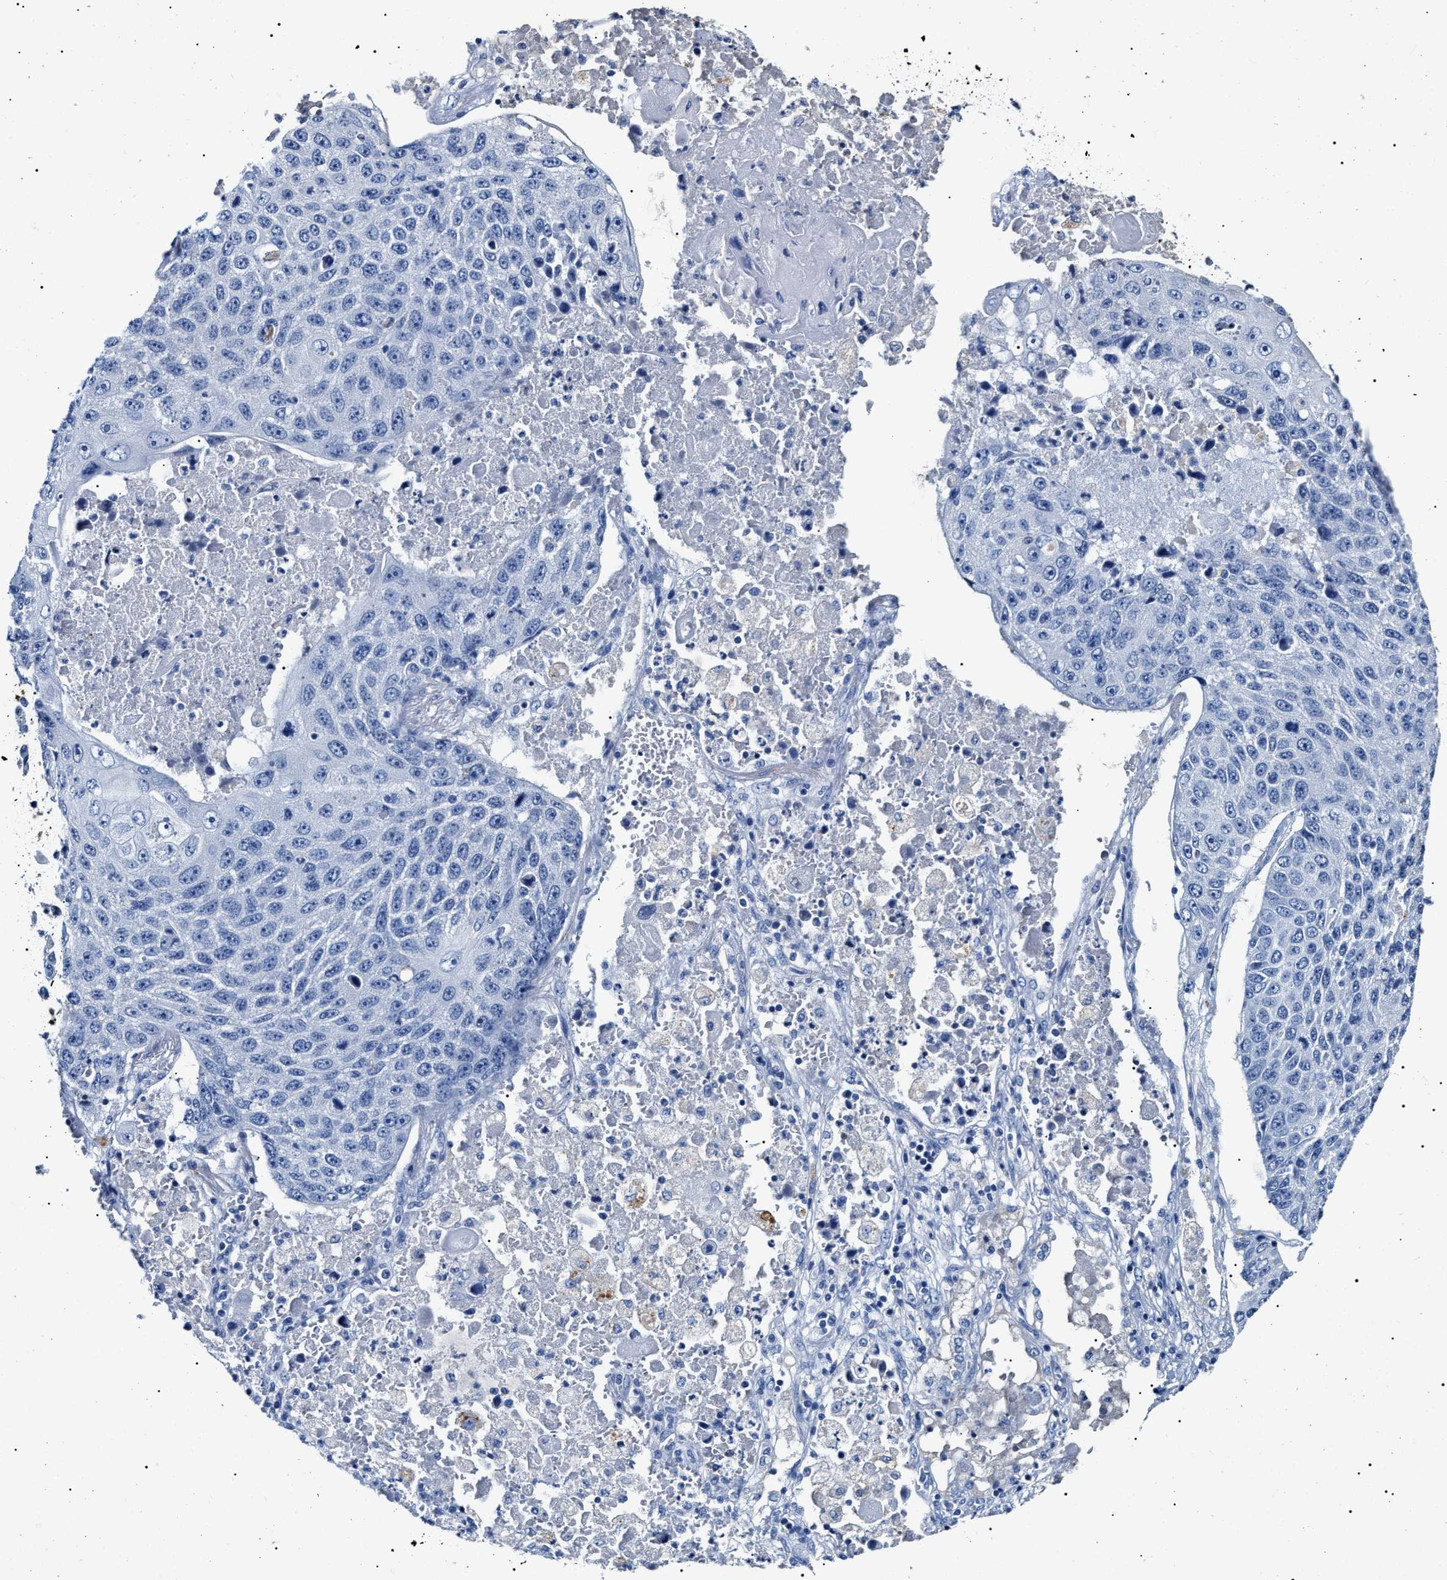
{"staining": {"intensity": "negative", "quantity": "none", "location": "none"}, "tissue": "lung cancer", "cell_type": "Tumor cells", "image_type": "cancer", "snomed": [{"axis": "morphology", "description": "Squamous cell carcinoma, NOS"}, {"axis": "topography", "description": "Lung"}], "caption": "Immunohistochemistry (IHC) of human squamous cell carcinoma (lung) displays no expression in tumor cells.", "gene": "LRRC8E", "patient": {"sex": "male", "age": 61}}